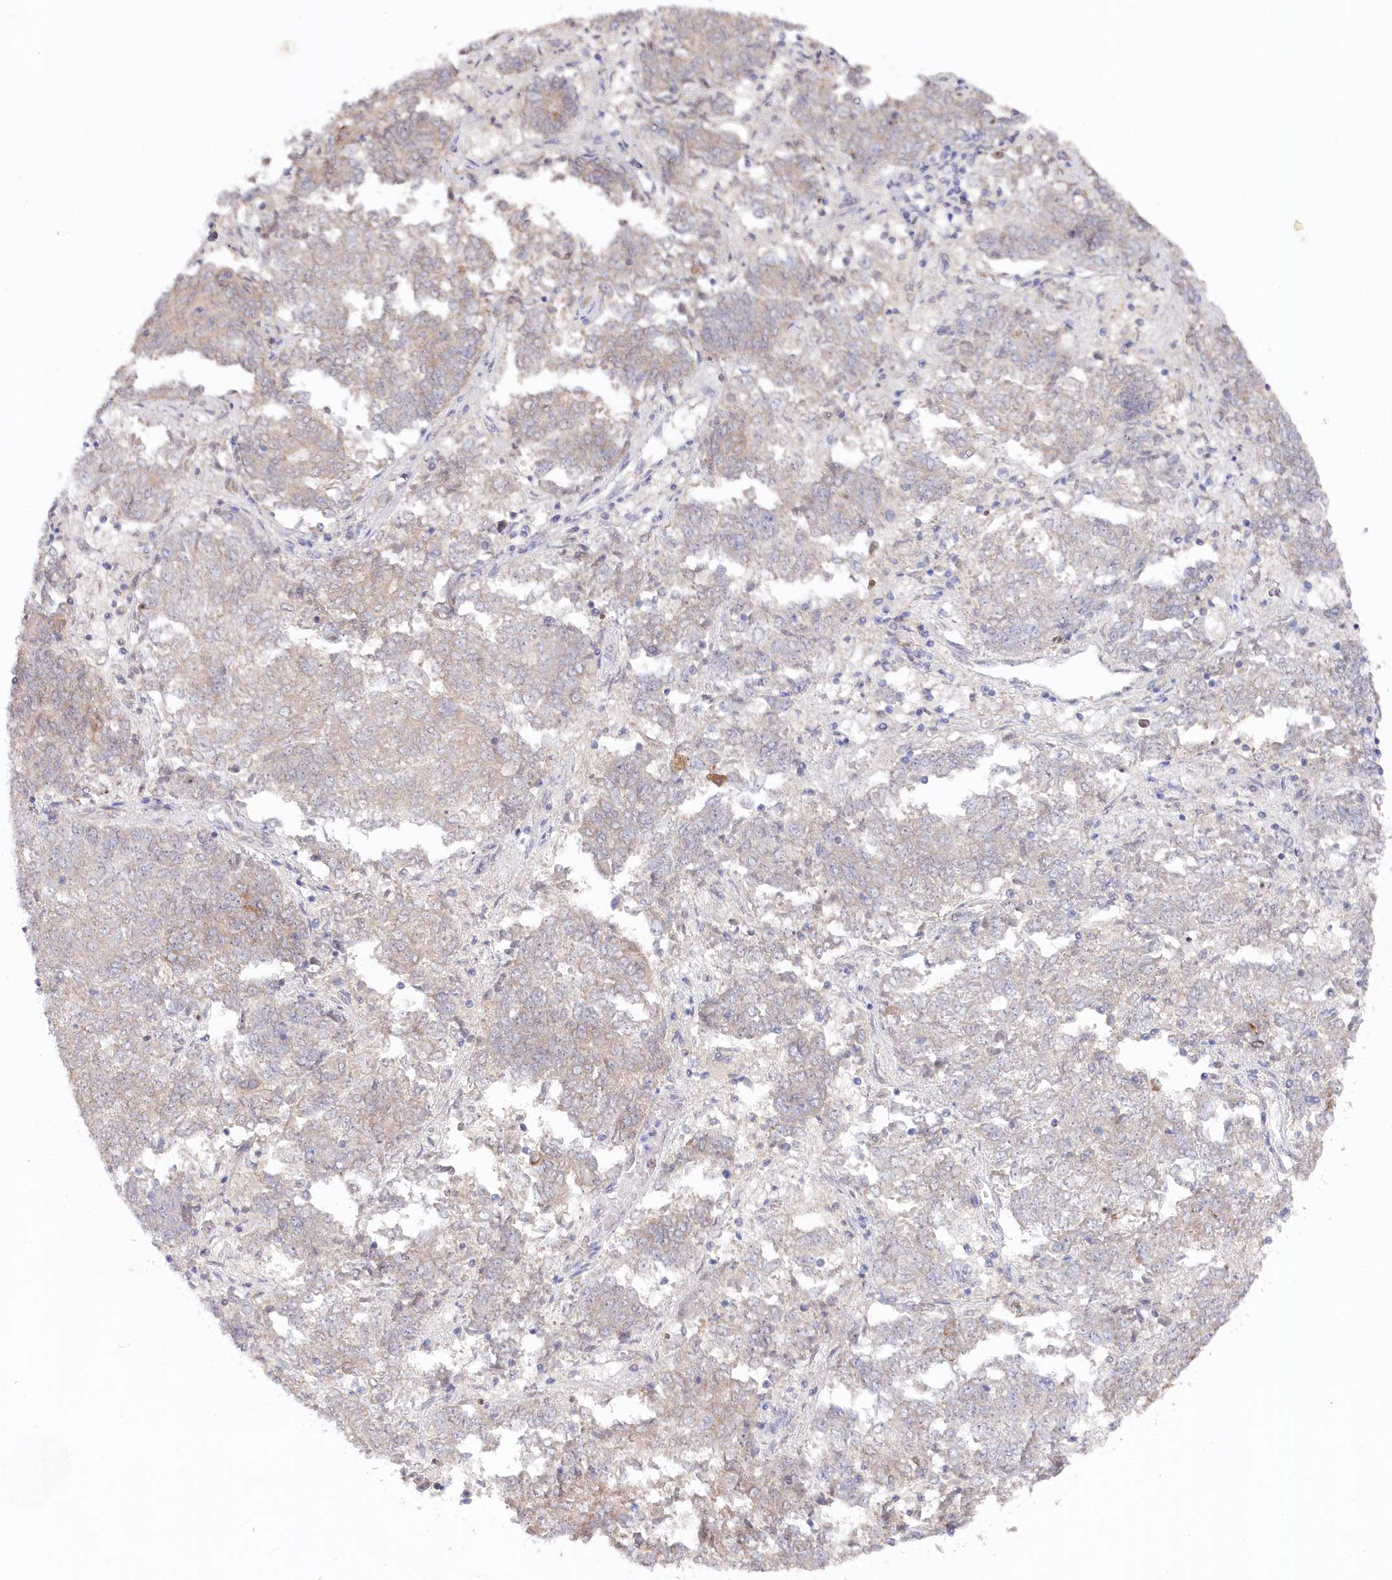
{"staining": {"intensity": "weak", "quantity": "<25%", "location": "cytoplasmic/membranous"}, "tissue": "endometrial cancer", "cell_type": "Tumor cells", "image_type": "cancer", "snomed": [{"axis": "morphology", "description": "Adenocarcinoma, NOS"}, {"axis": "topography", "description": "Endometrium"}], "caption": "The image demonstrates no significant expression in tumor cells of endometrial adenocarcinoma.", "gene": "AAMDC", "patient": {"sex": "female", "age": 80}}